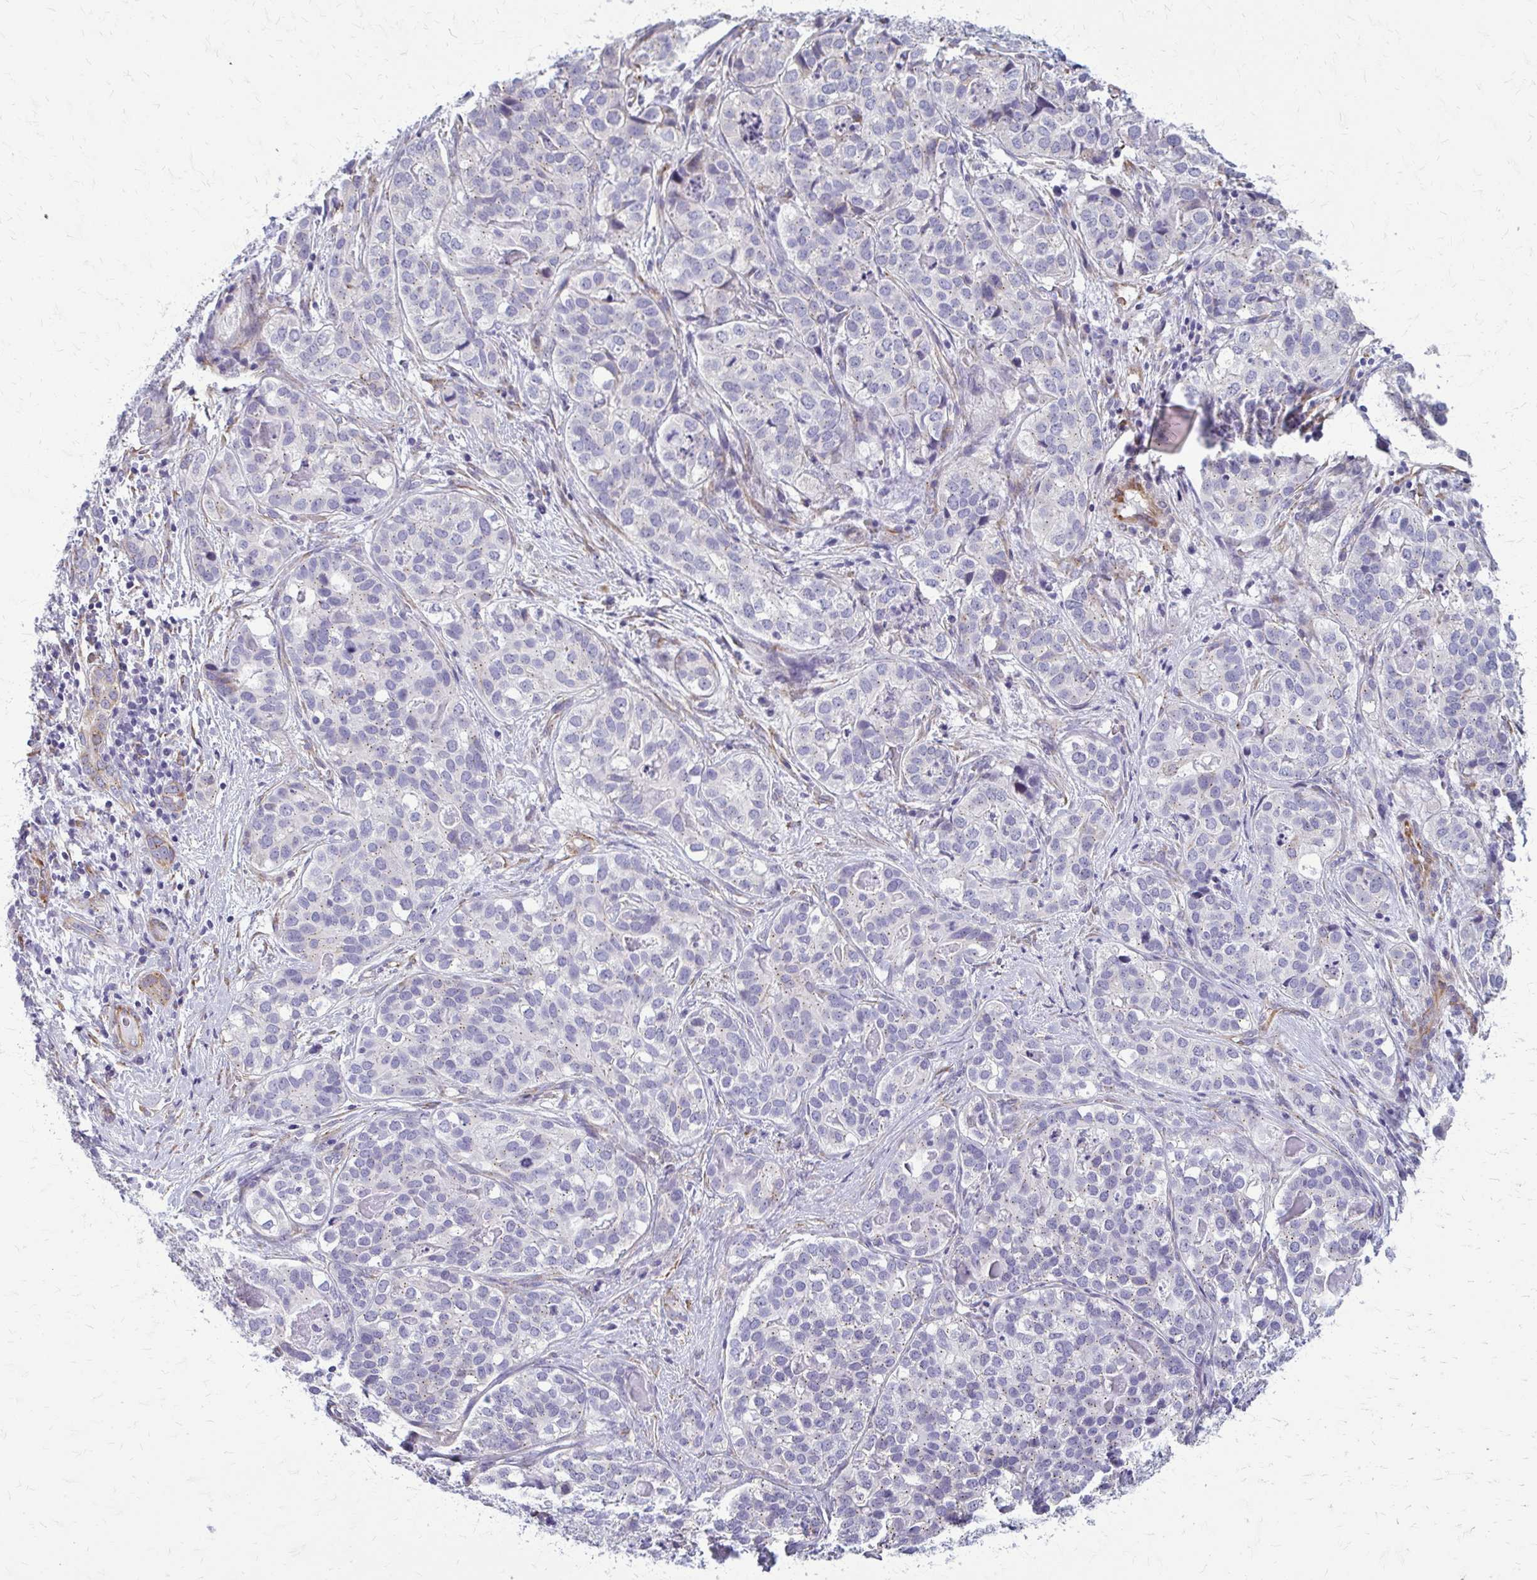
{"staining": {"intensity": "negative", "quantity": "none", "location": "none"}, "tissue": "liver cancer", "cell_type": "Tumor cells", "image_type": "cancer", "snomed": [{"axis": "morphology", "description": "Cholangiocarcinoma"}, {"axis": "topography", "description": "Liver"}], "caption": "Immunohistochemistry (IHC) of cholangiocarcinoma (liver) displays no staining in tumor cells. (Brightfield microscopy of DAB (3,3'-diaminobenzidine) IHC at high magnification).", "gene": "DEPP1", "patient": {"sex": "male", "age": 56}}